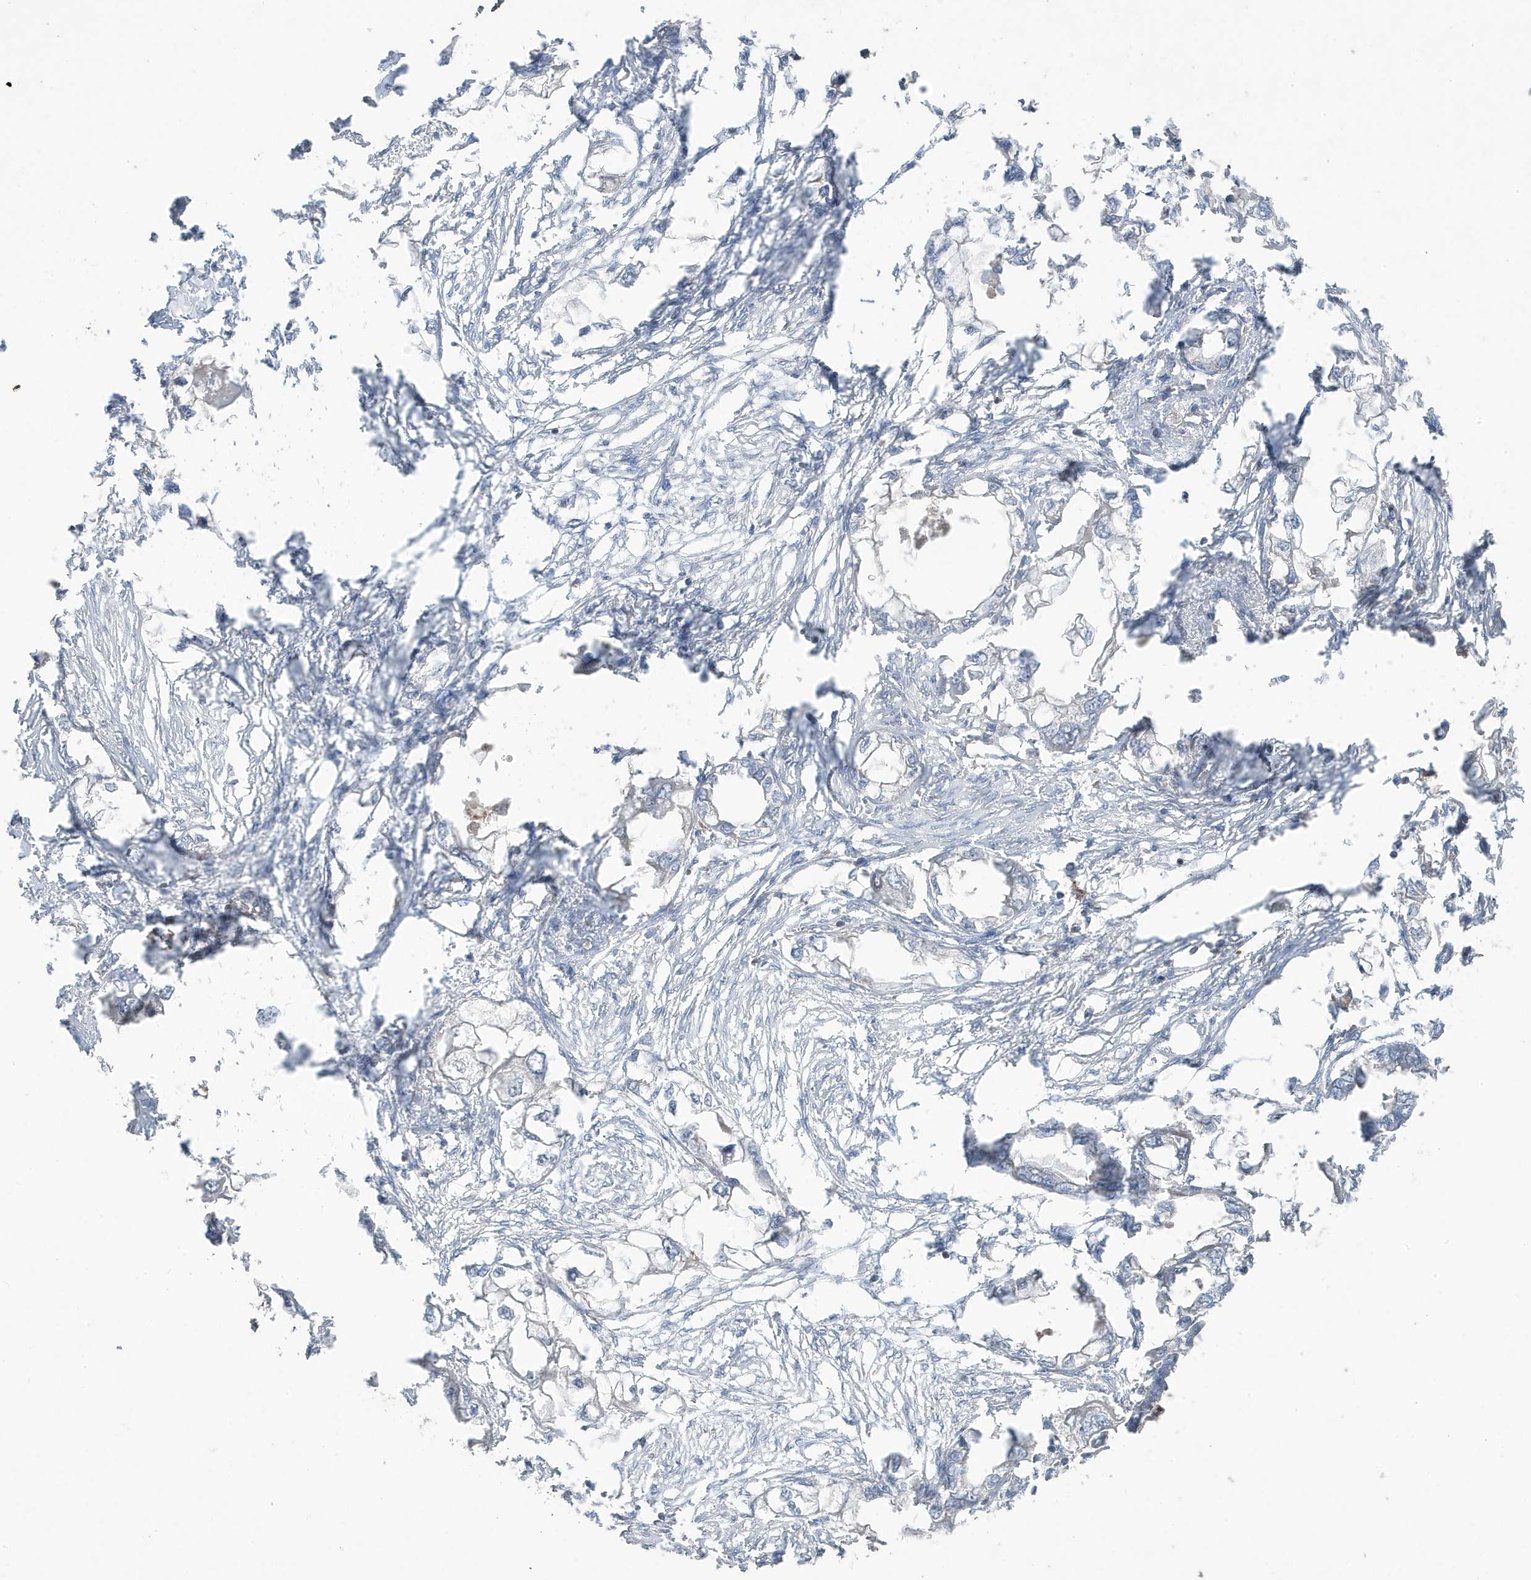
{"staining": {"intensity": "negative", "quantity": "none", "location": "none"}, "tissue": "endometrial cancer", "cell_type": "Tumor cells", "image_type": "cancer", "snomed": [{"axis": "morphology", "description": "Adenocarcinoma, NOS"}, {"axis": "morphology", "description": "Adenocarcinoma, metastatic, NOS"}, {"axis": "topography", "description": "Adipose tissue"}, {"axis": "topography", "description": "Endometrium"}], "caption": "This is a photomicrograph of immunohistochemistry staining of adenocarcinoma (endometrial), which shows no positivity in tumor cells.", "gene": "CETN3", "patient": {"sex": "female", "age": 67}}